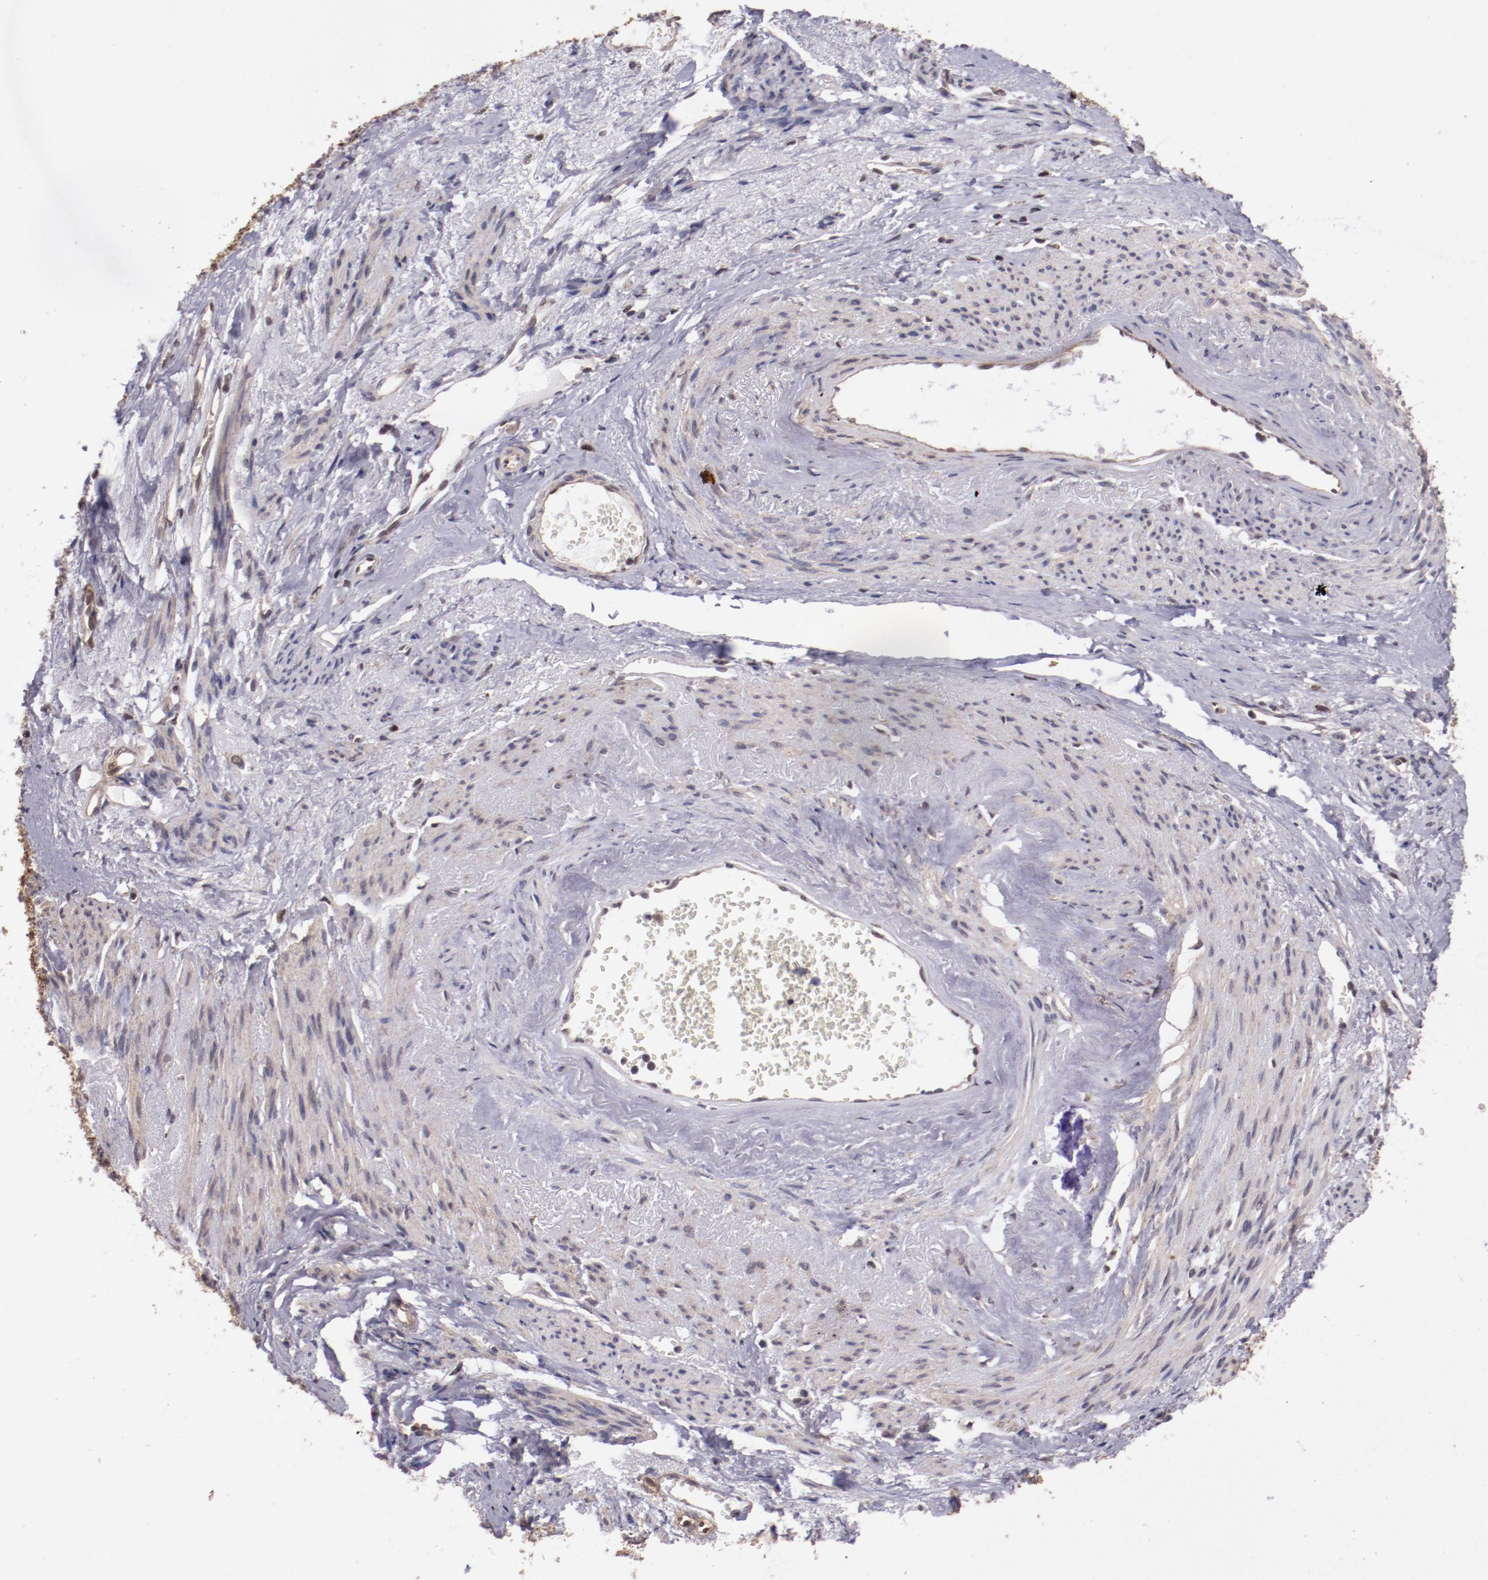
{"staining": {"intensity": "weak", "quantity": ">75%", "location": "cytoplasmic/membranous"}, "tissue": "endometrial cancer", "cell_type": "Tumor cells", "image_type": "cancer", "snomed": [{"axis": "morphology", "description": "Adenocarcinoma, NOS"}, {"axis": "topography", "description": "Endometrium"}], "caption": "Immunohistochemistry (IHC) image of neoplastic tissue: endometrial adenocarcinoma stained using IHC displays low levels of weak protein expression localized specifically in the cytoplasmic/membranous of tumor cells, appearing as a cytoplasmic/membranous brown color.", "gene": "ELF1", "patient": {"sex": "female", "age": 75}}